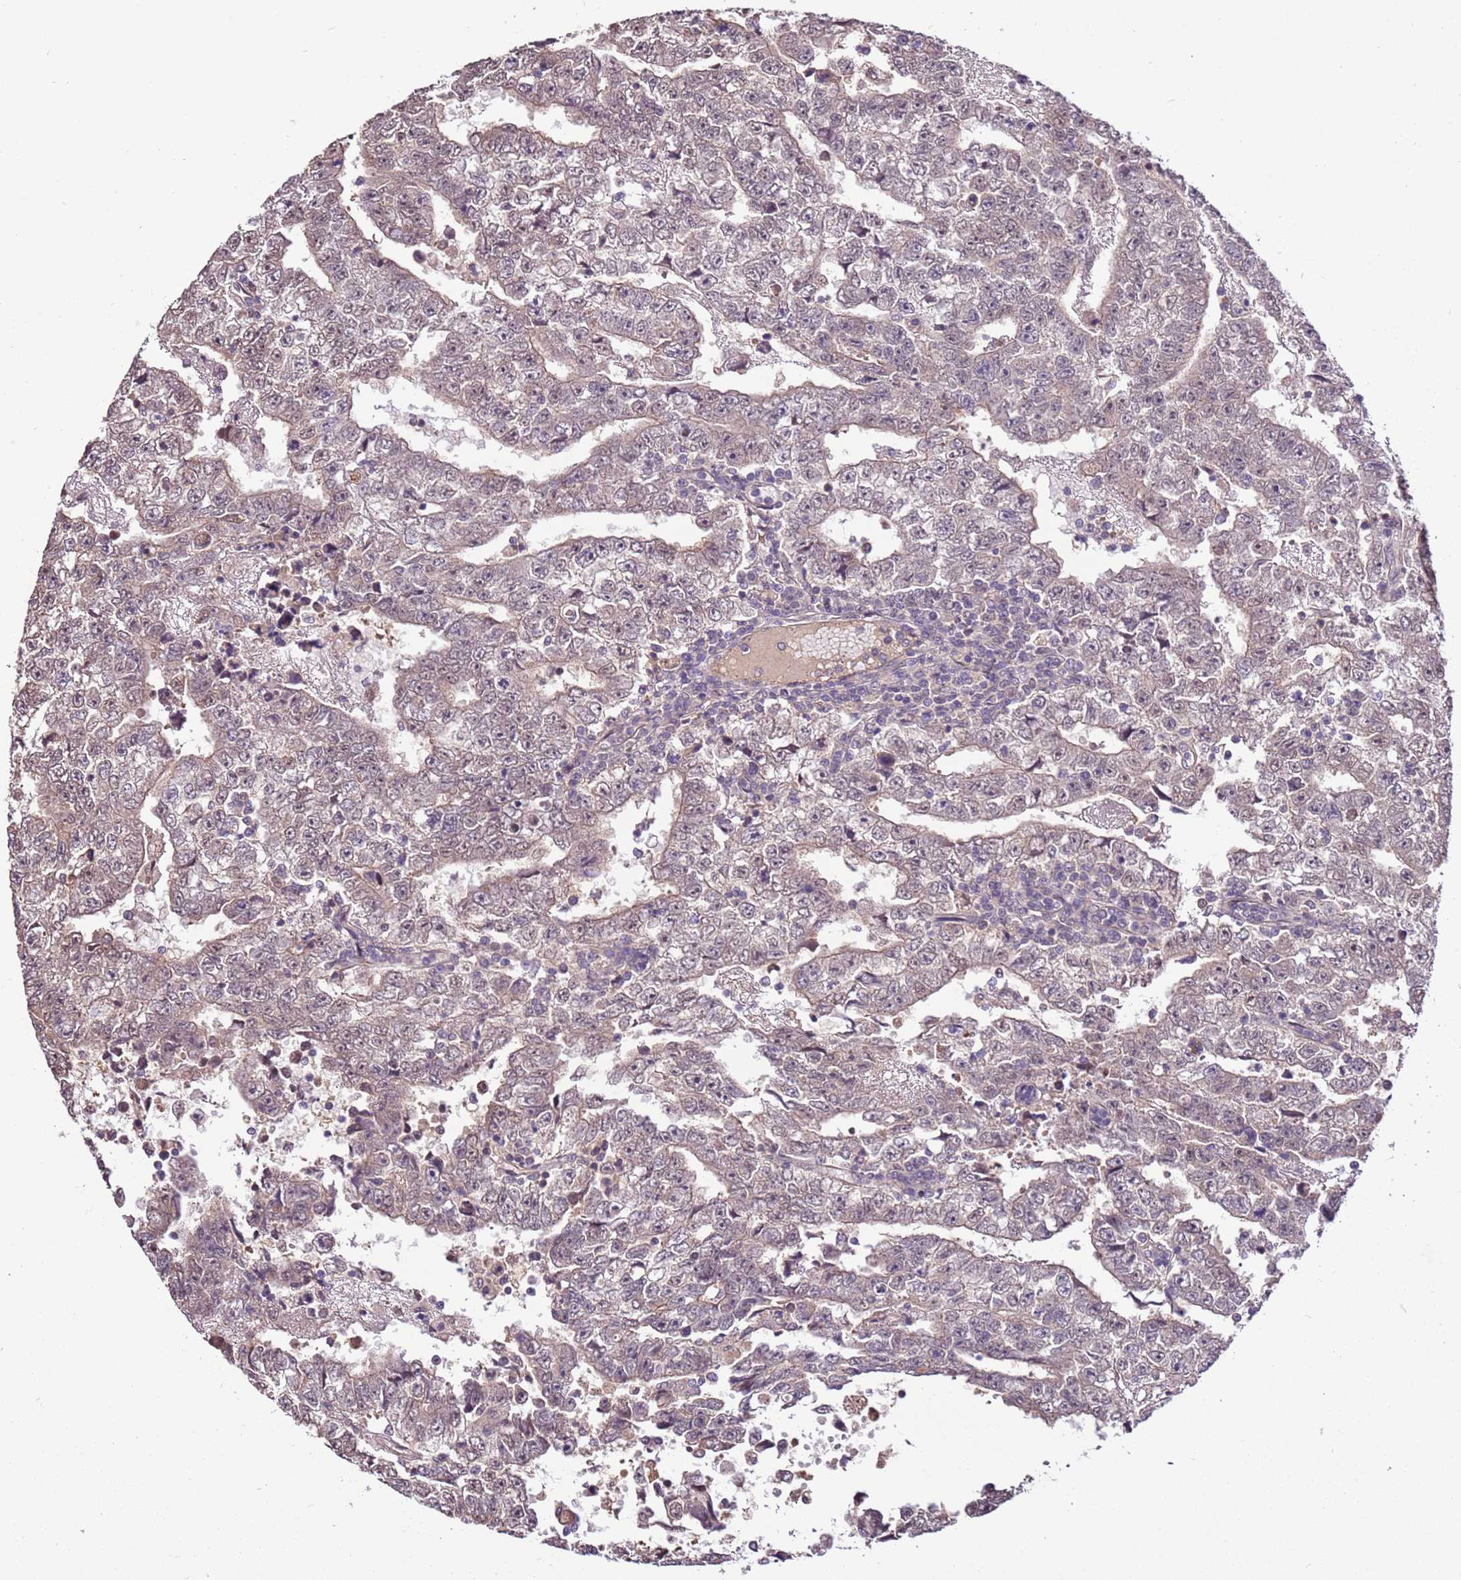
{"staining": {"intensity": "negative", "quantity": "none", "location": "none"}, "tissue": "testis cancer", "cell_type": "Tumor cells", "image_type": "cancer", "snomed": [{"axis": "morphology", "description": "Carcinoma, Embryonal, NOS"}, {"axis": "topography", "description": "Testis"}], "caption": "This is an IHC histopathology image of human testis embryonal carcinoma. There is no positivity in tumor cells.", "gene": "BBS5", "patient": {"sex": "male", "age": 25}}